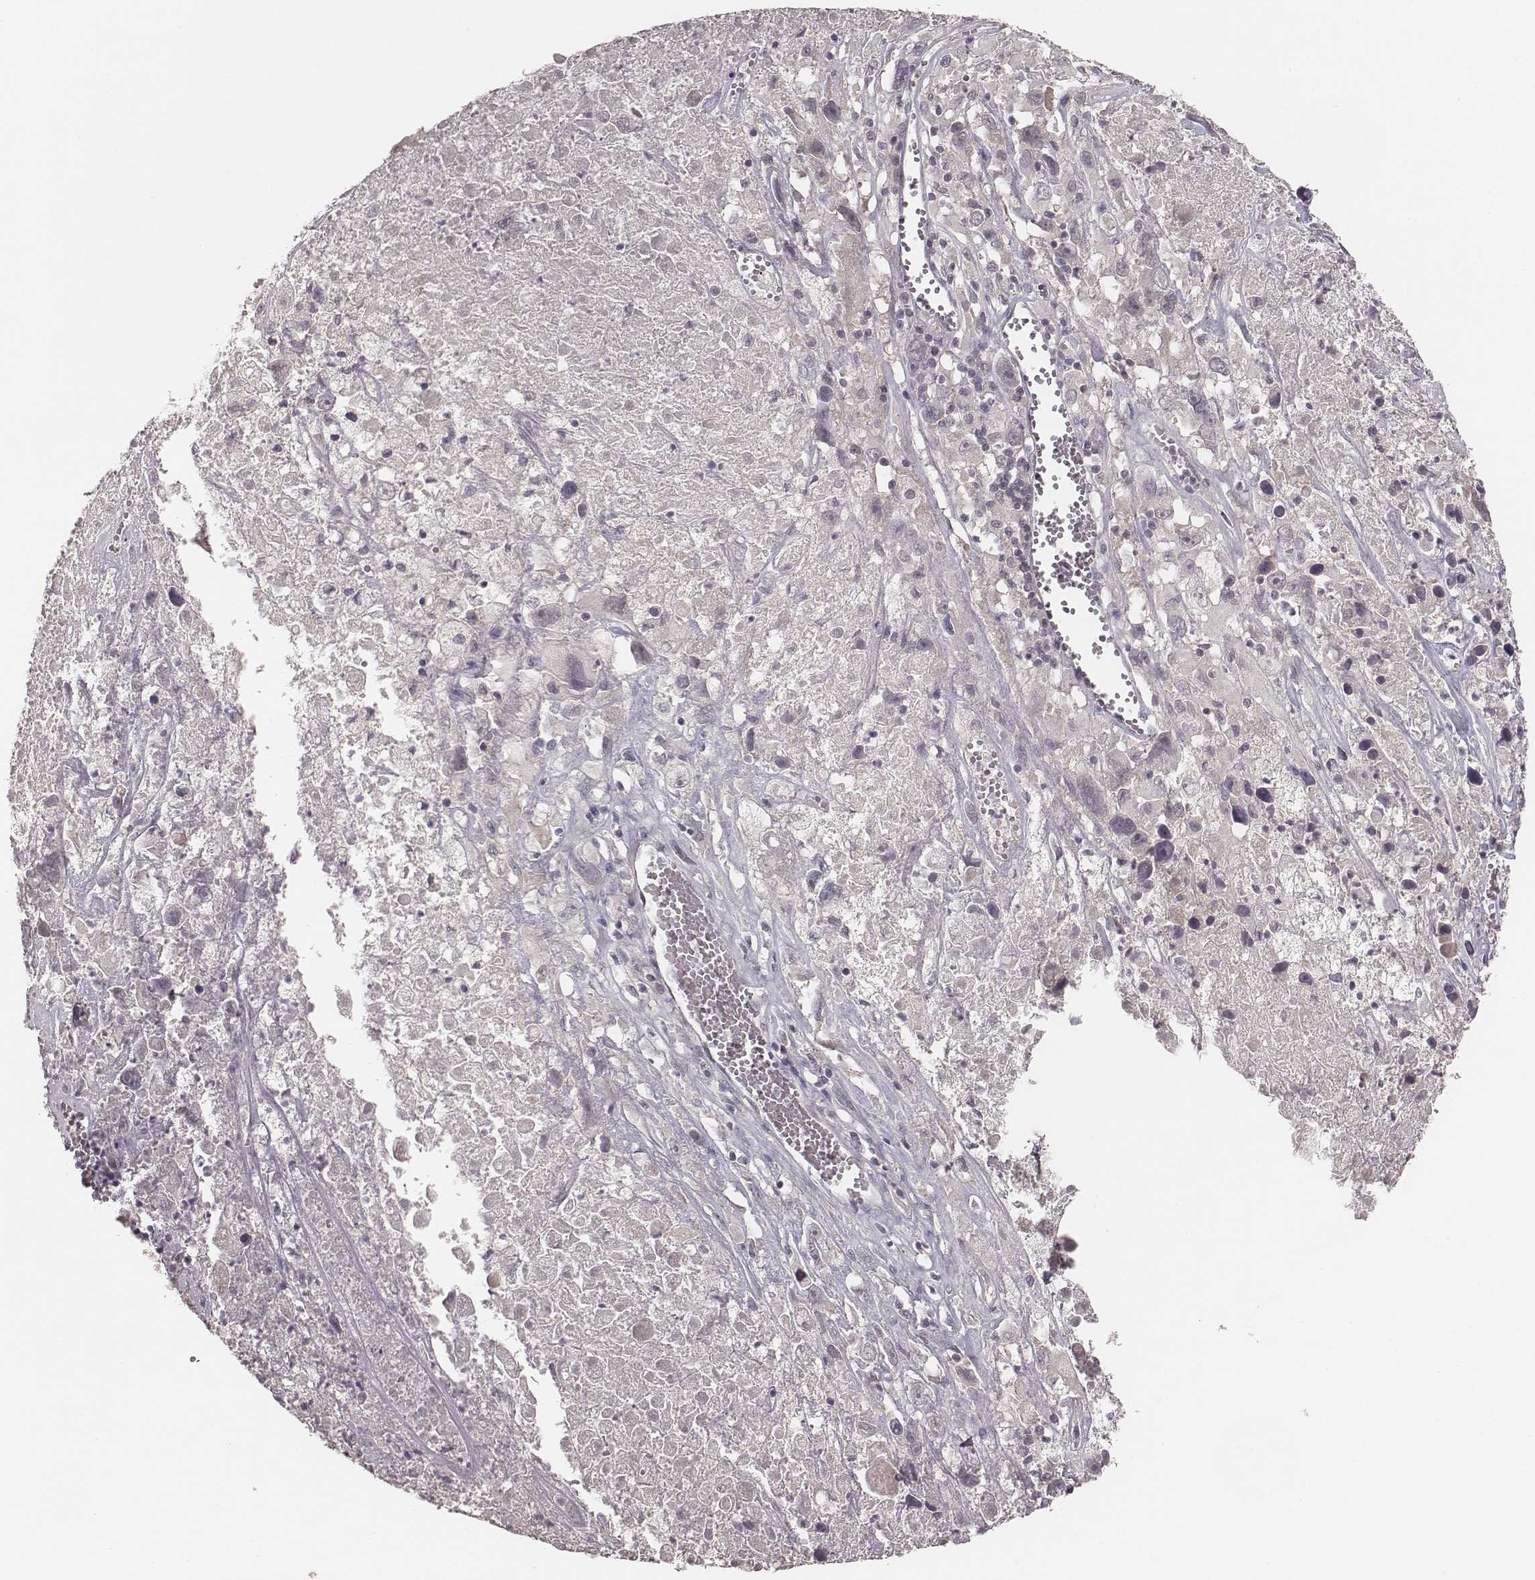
{"staining": {"intensity": "negative", "quantity": "none", "location": "none"}, "tissue": "melanoma", "cell_type": "Tumor cells", "image_type": "cancer", "snomed": [{"axis": "morphology", "description": "Malignant melanoma, Metastatic site"}, {"axis": "topography", "description": "Lymph node"}], "caption": "The micrograph exhibits no significant positivity in tumor cells of melanoma. Nuclei are stained in blue.", "gene": "LY6K", "patient": {"sex": "male", "age": 50}}